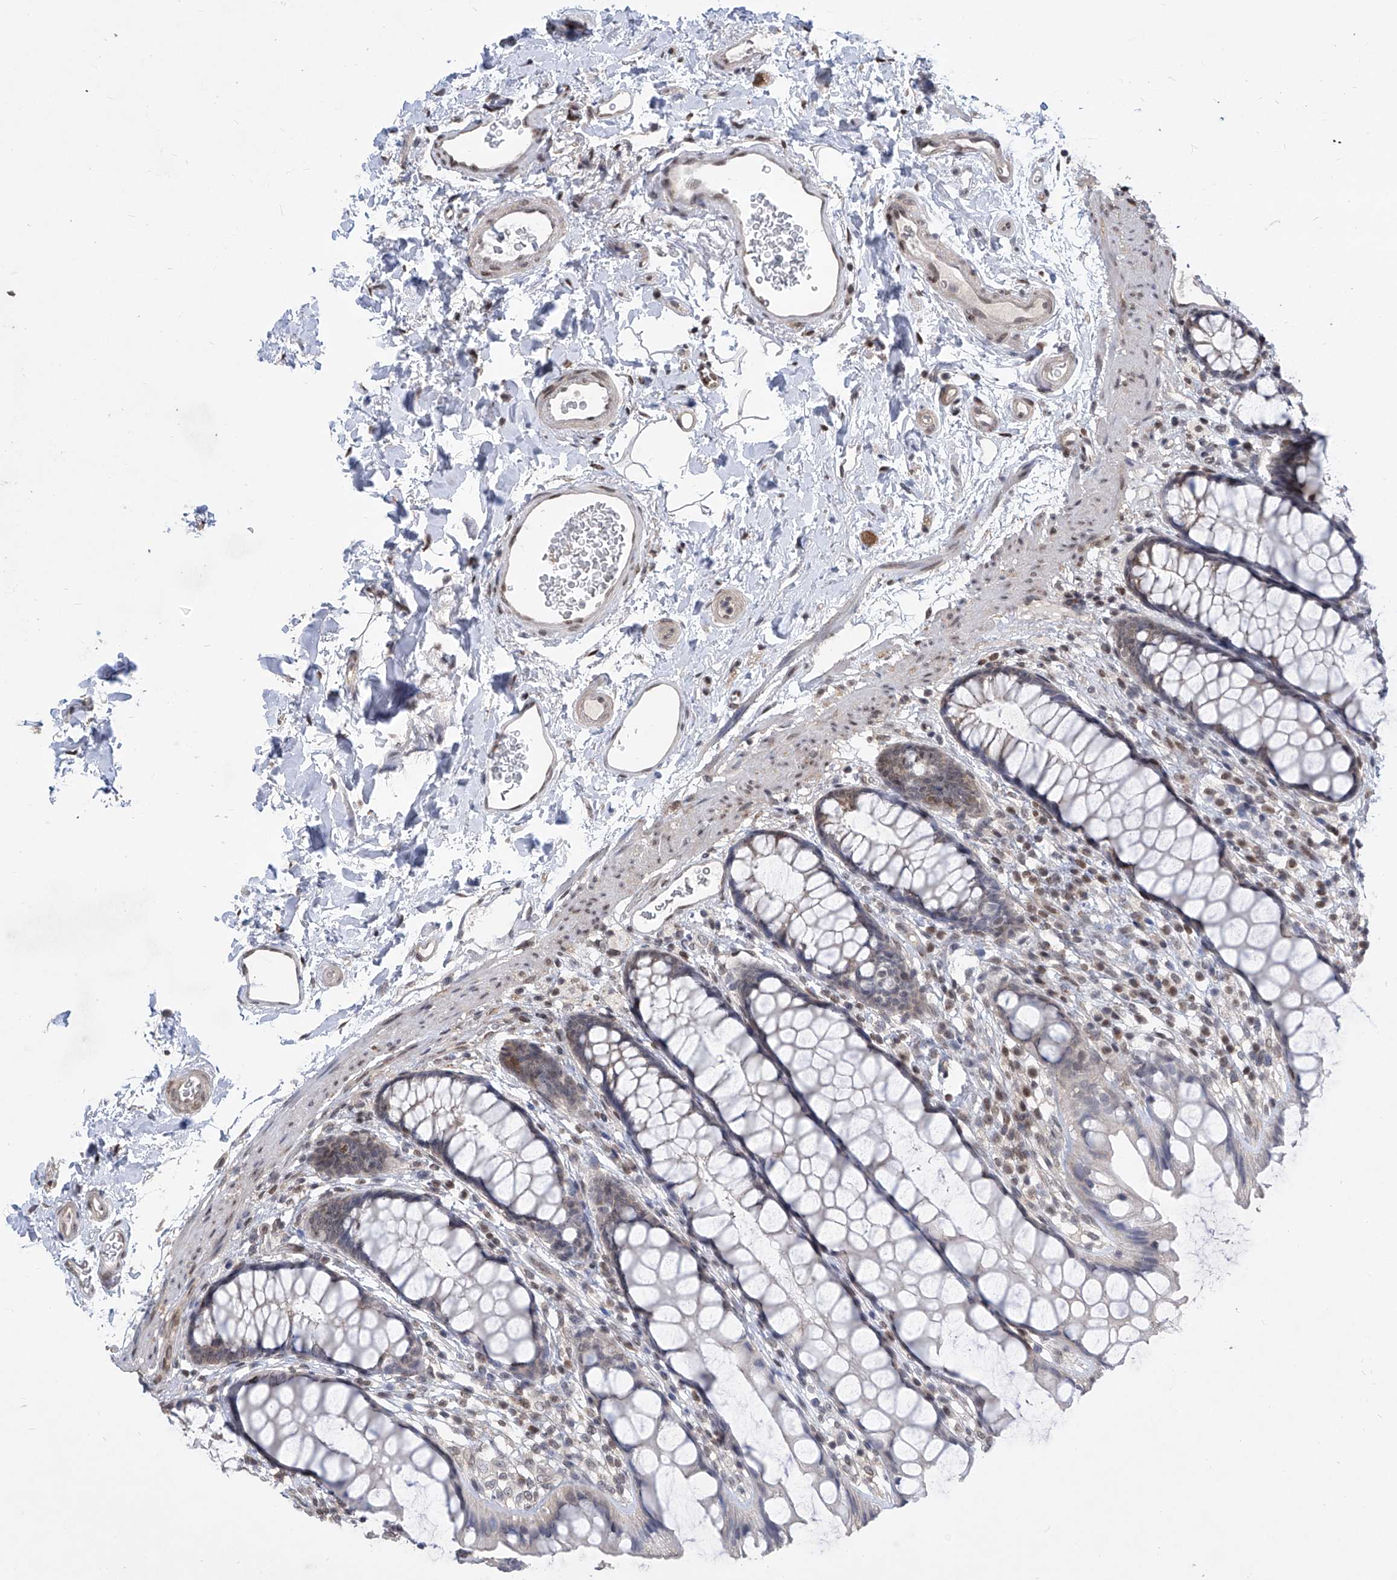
{"staining": {"intensity": "moderate", "quantity": "<25%", "location": "cytoplasmic/membranous"}, "tissue": "rectum", "cell_type": "Glandular cells", "image_type": "normal", "snomed": [{"axis": "morphology", "description": "Normal tissue, NOS"}, {"axis": "topography", "description": "Rectum"}], "caption": "Moderate cytoplasmic/membranous positivity for a protein is appreciated in about <25% of glandular cells of normal rectum using IHC.", "gene": "CETN1", "patient": {"sex": "female", "age": 65}}